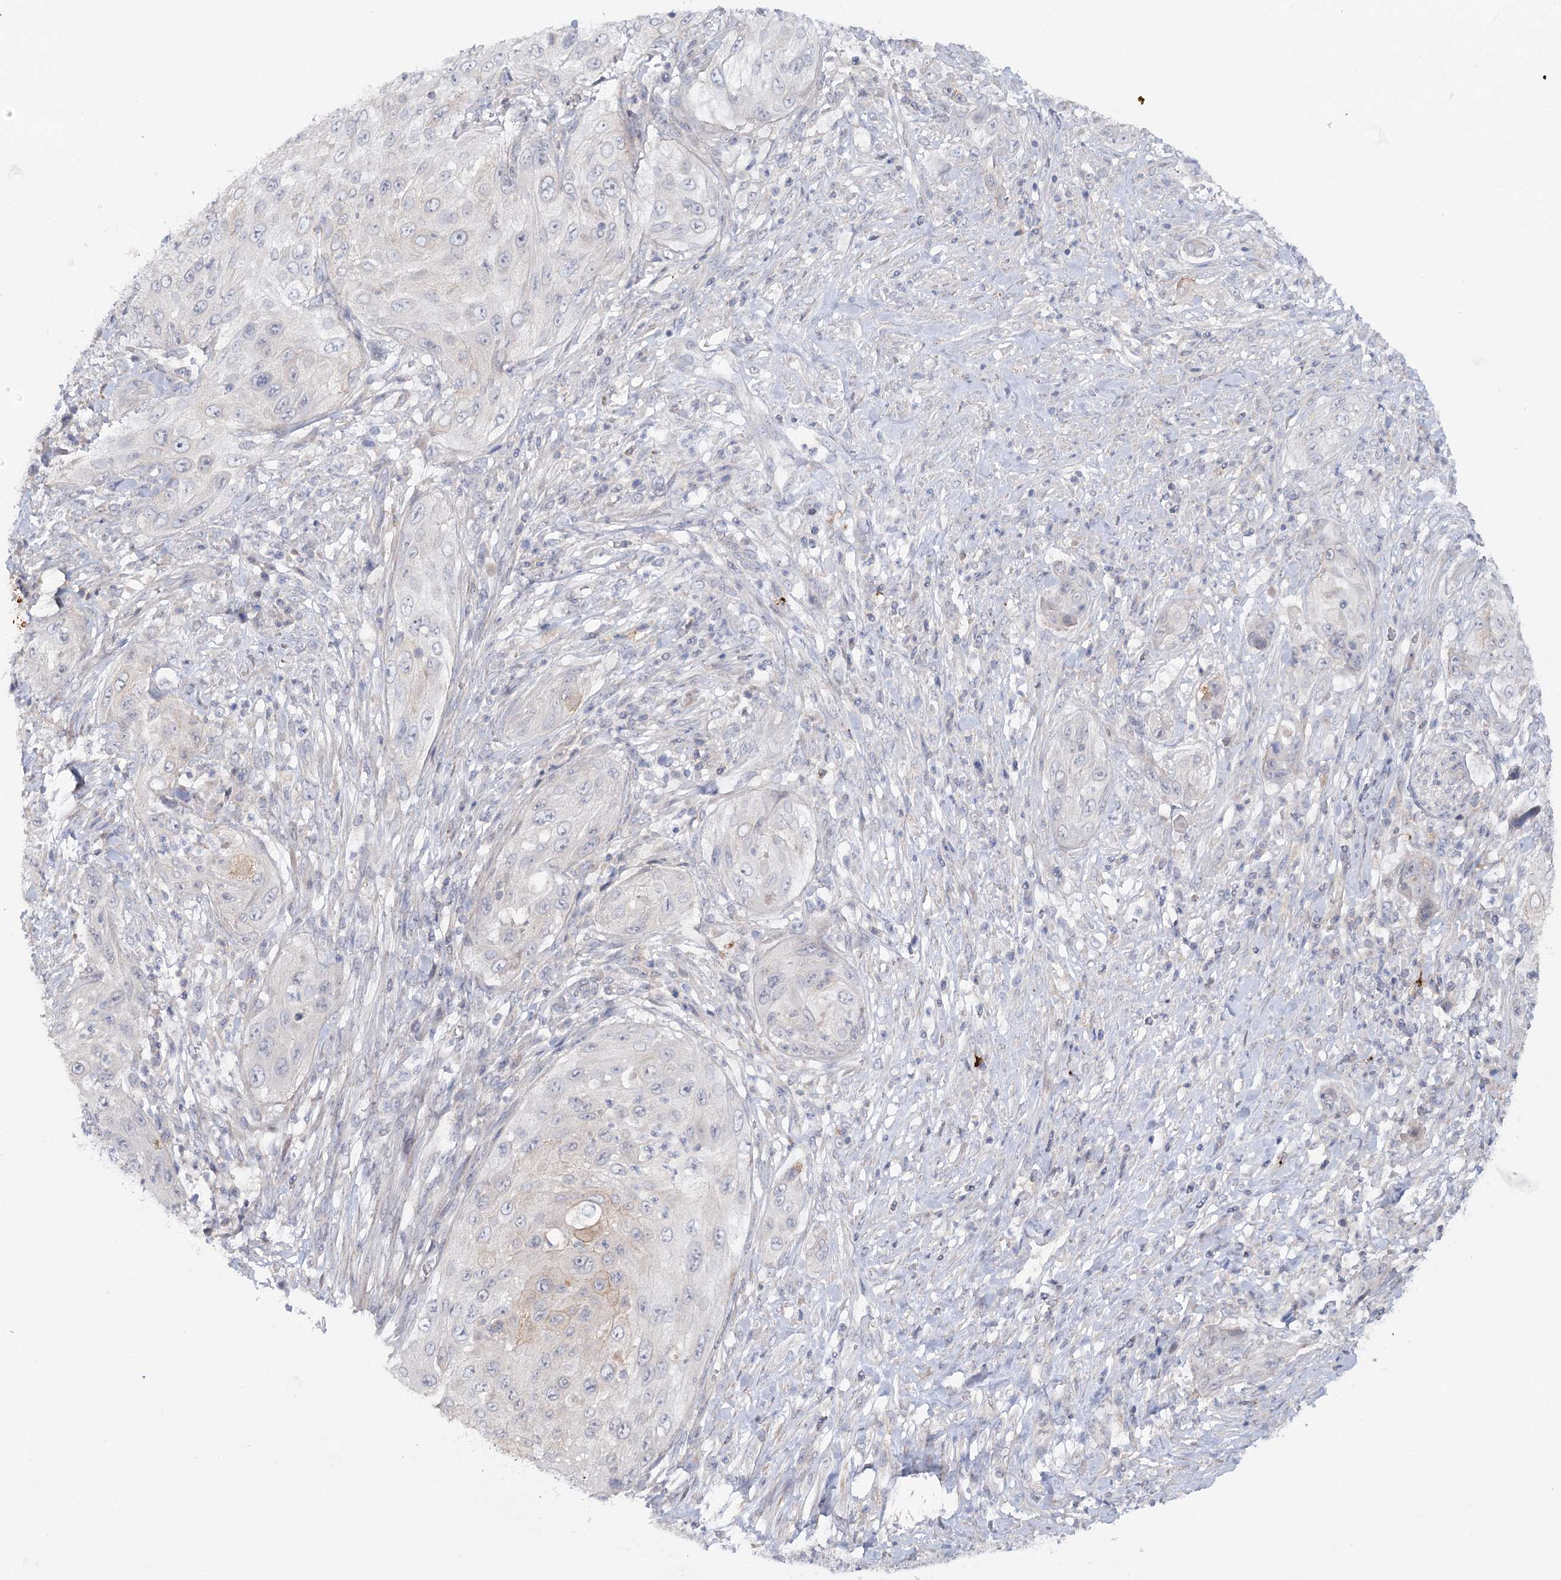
{"staining": {"intensity": "negative", "quantity": "none", "location": "none"}, "tissue": "cervical cancer", "cell_type": "Tumor cells", "image_type": "cancer", "snomed": [{"axis": "morphology", "description": "Squamous cell carcinoma, NOS"}, {"axis": "topography", "description": "Cervix"}], "caption": "There is no significant positivity in tumor cells of cervical cancer (squamous cell carcinoma).", "gene": "SCN11A", "patient": {"sex": "female", "age": 42}}